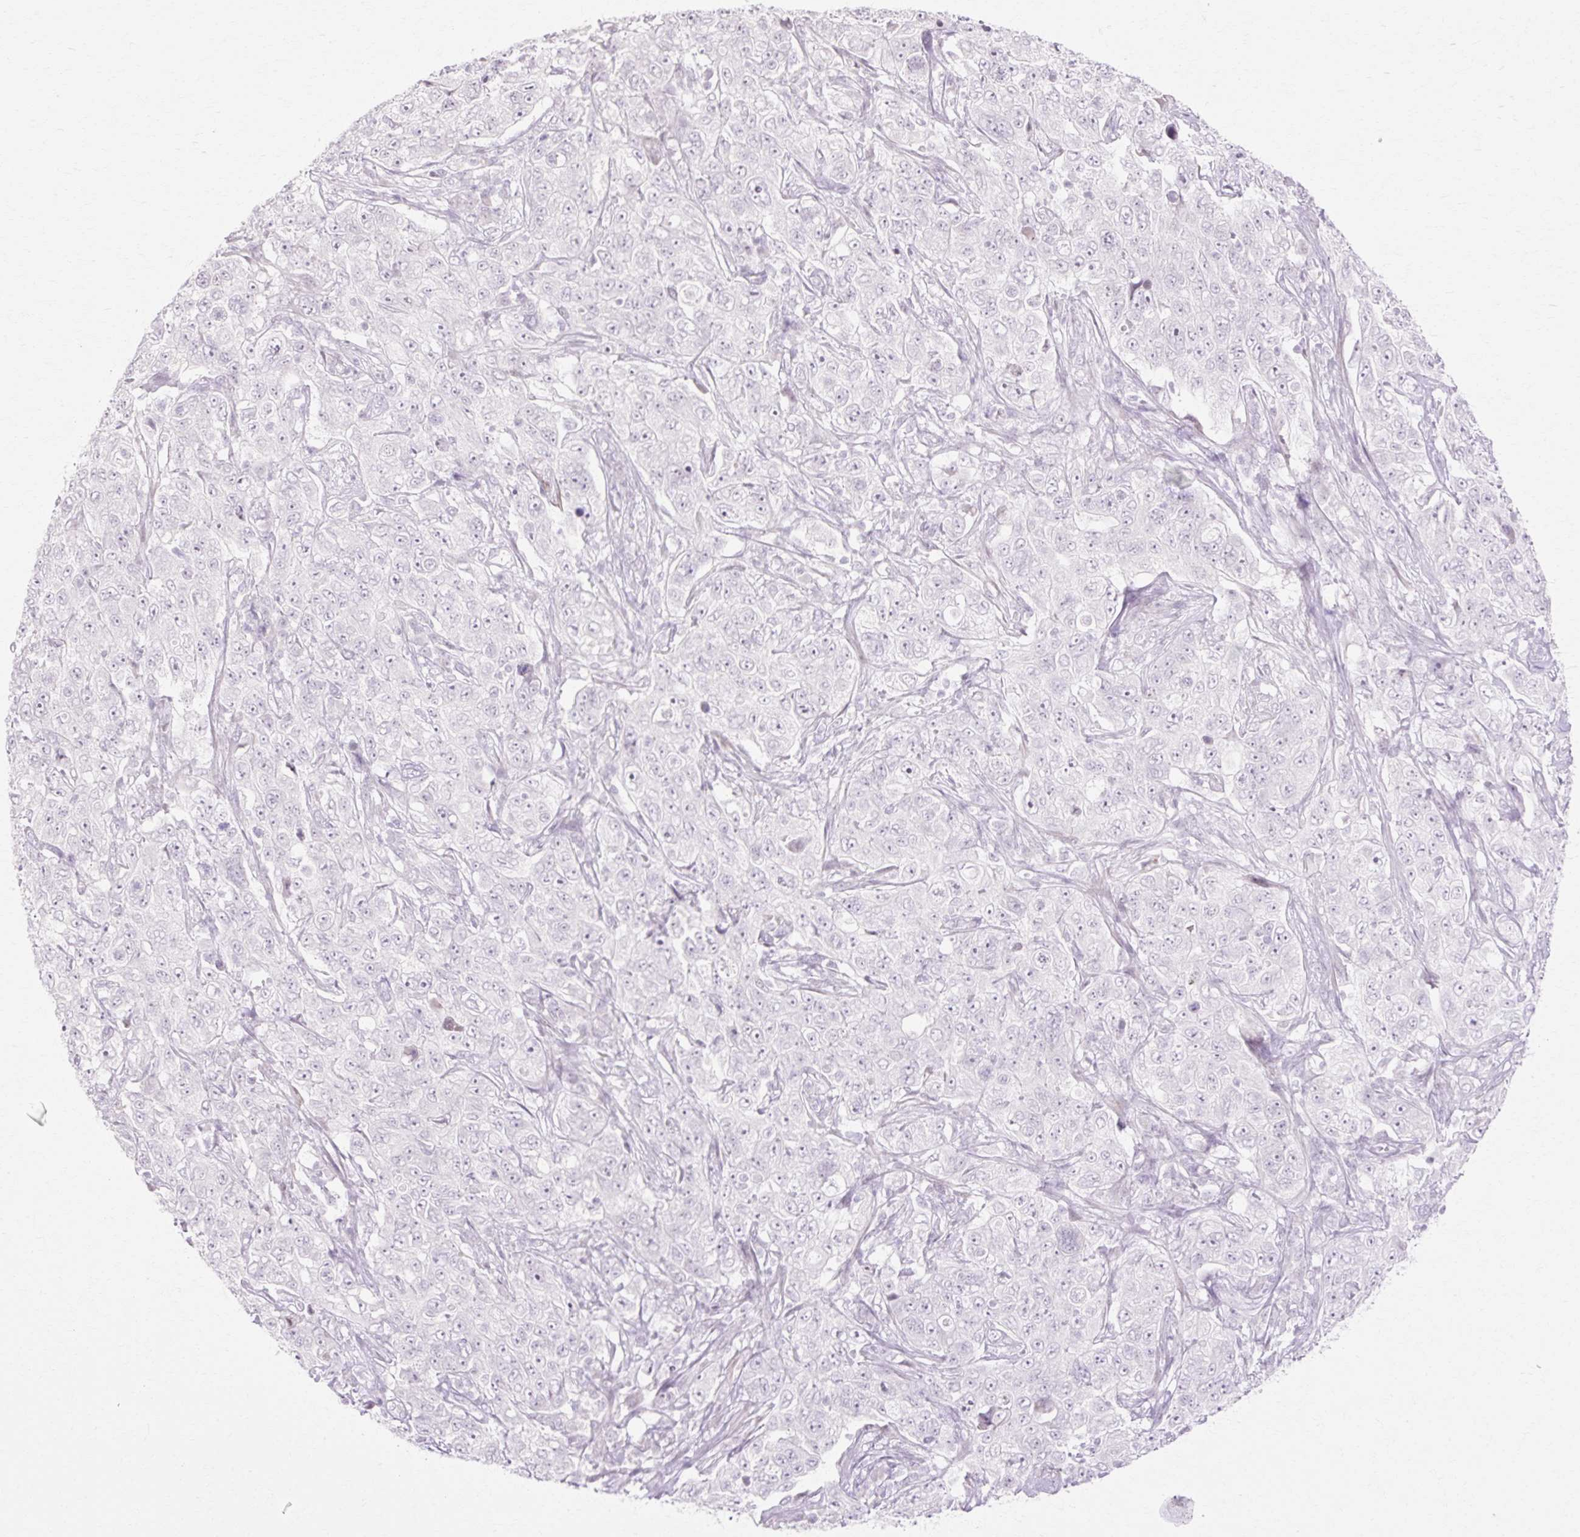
{"staining": {"intensity": "negative", "quantity": "none", "location": "none"}, "tissue": "pancreatic cancer", "cell_type": "Tumor cells", "image_type": "cancer", "snomed": [{"axis": "morphology", "description": "Adenocarcinoma, NOS"}, {"axis": "topography", "description": "Pancreas"}], "caption": "Tumor cells show no significant staining in pancreatic adenocarcinoma.", "gene": "C3orf49", "patient": {"sex": "male", "age": 68}}